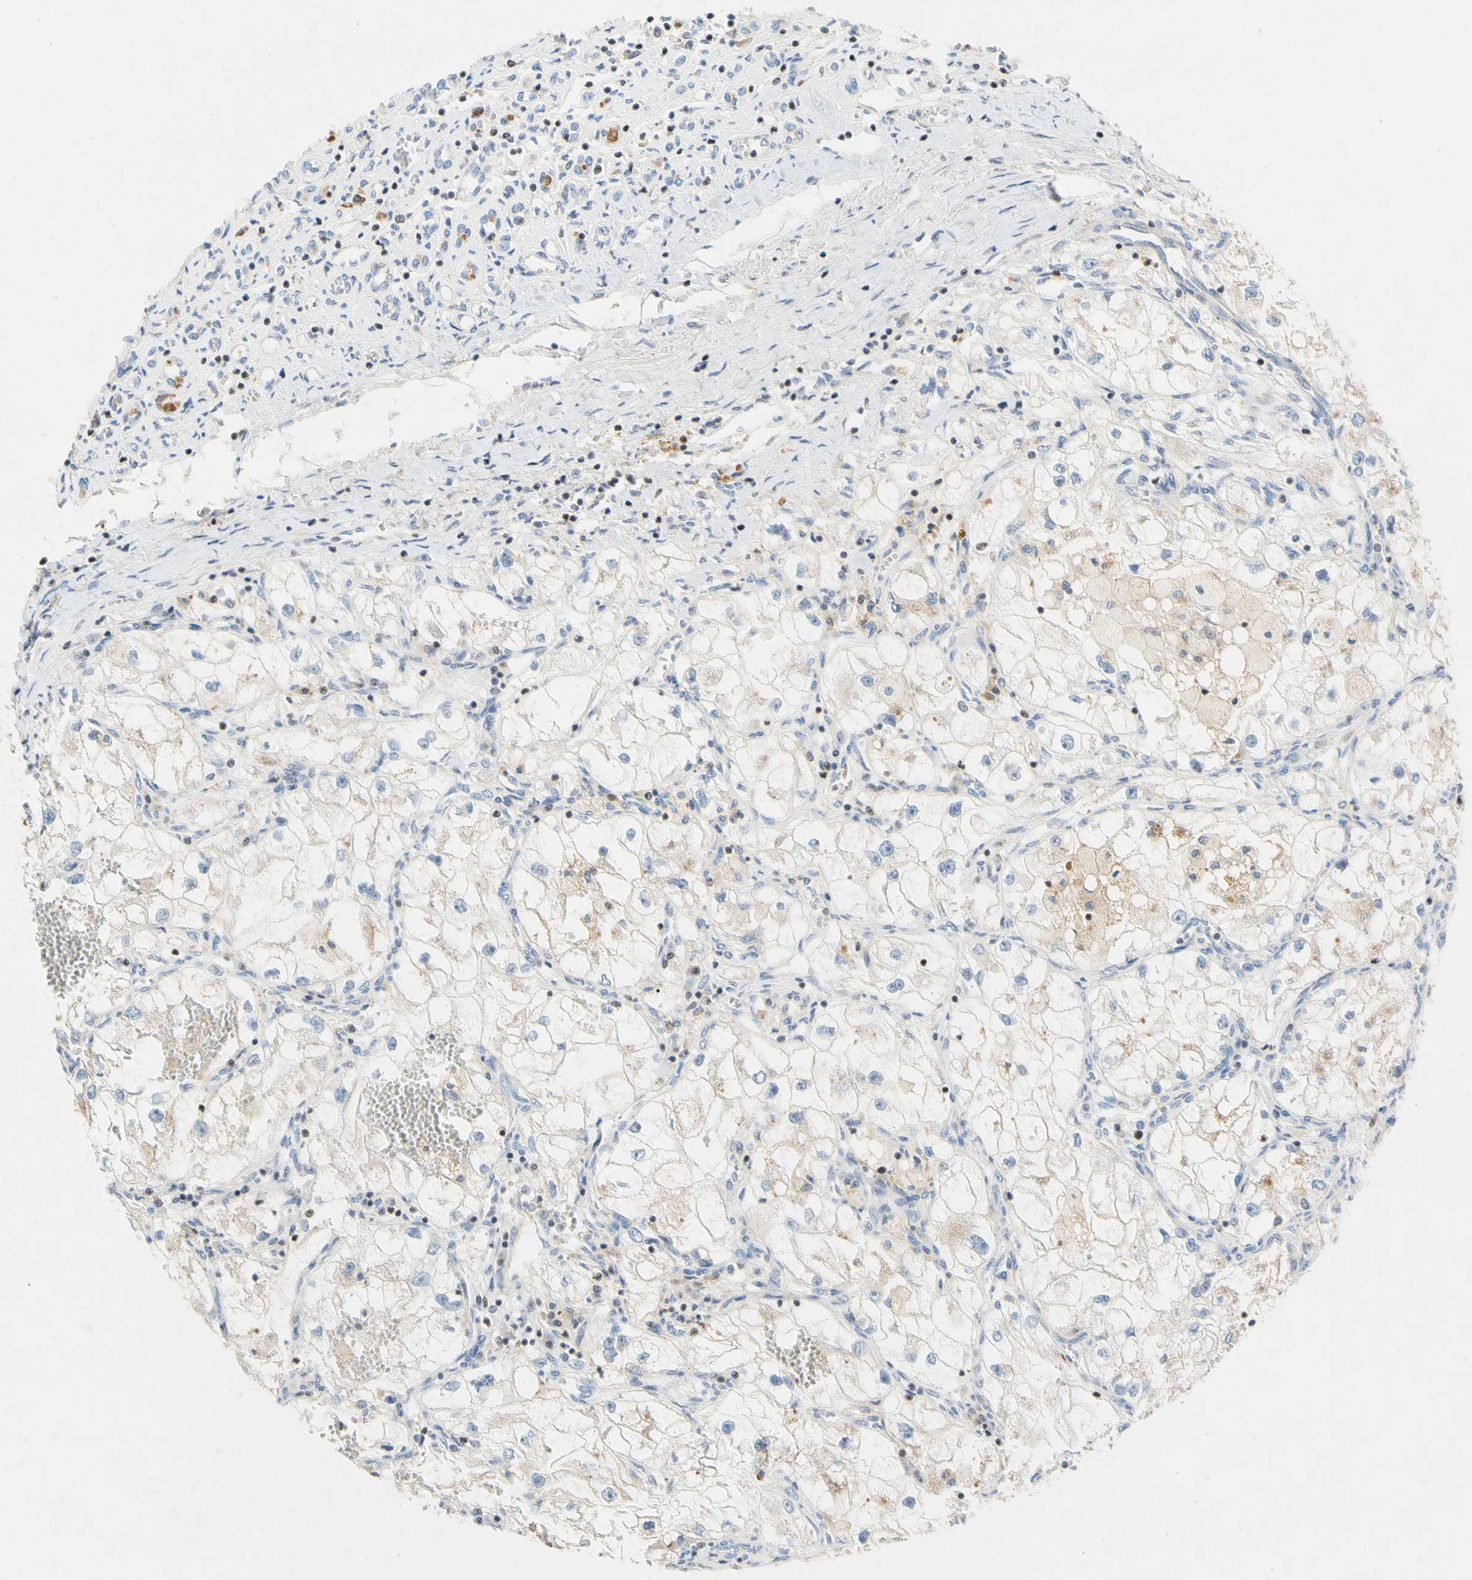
{"staining": {"intensity": "negative", "quantity": "none", "location": "none"}, "tissue": "renal cancer", "cell_type": "Tumor cells", "image_type": "cancer", "snomed": [{"axis": "morphology", "description": "Adenocarcinoma, NOS"}, {"axis": "topography", "description": "Kidney"}], "caption": "Tumor cells show no significant protein staining in renal cancer.", "gene": "SP140", "patient": {"sex": "female", "age": 70}}